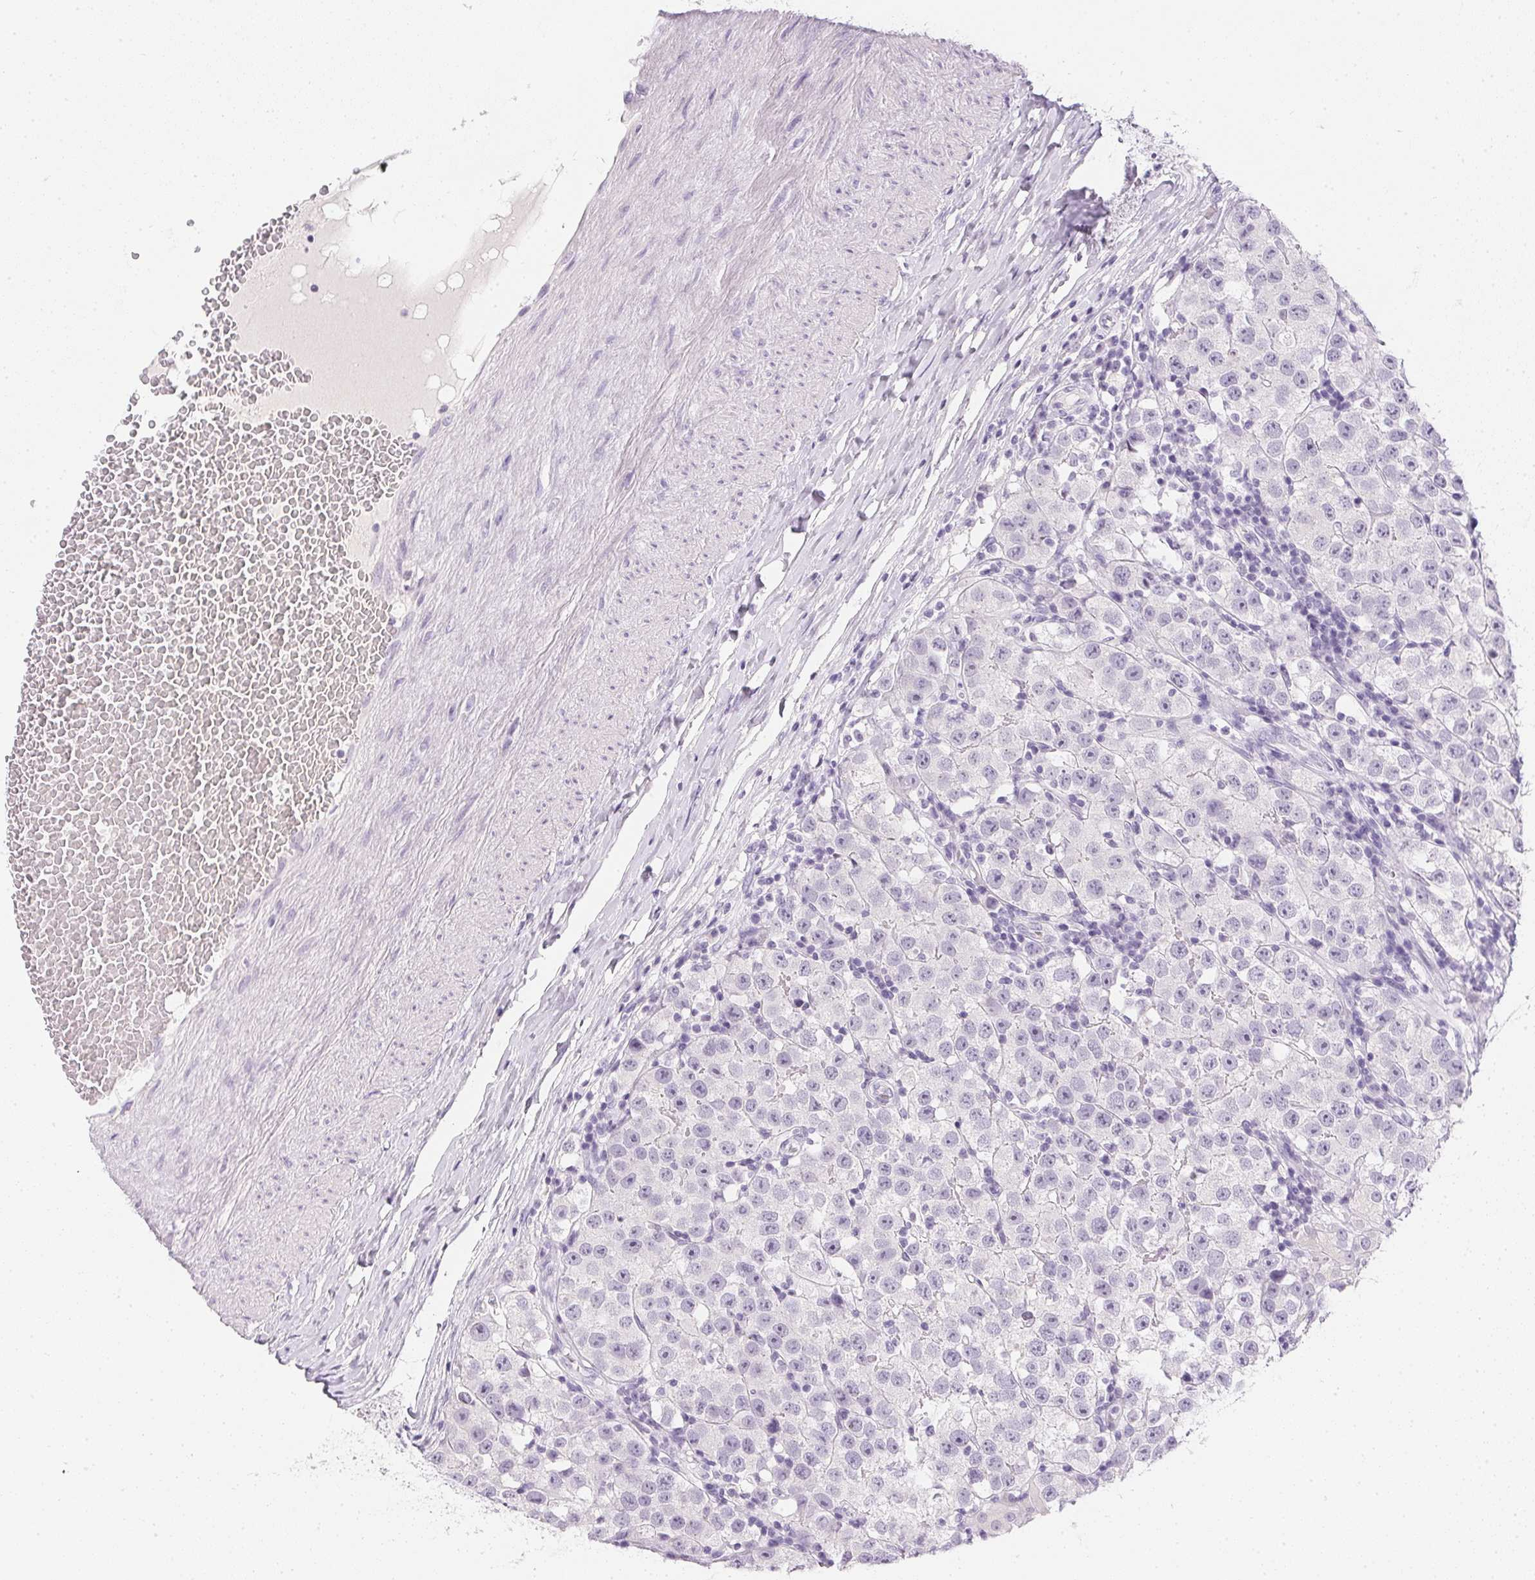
{"staining": {"intensity": "negative", "quantity": "none", "location": "none"}, "tissue": "testis cancer", "cell_type": "Tumor cells", "image_type": "cancer", "snomed": [{"axis": "morphology", "description": "Seminoma, NOS"}, {"axis": "topography", "description": "Testis"}], "caption": "DAB (3,3'-diaminobenzidine) immunohistochemical staining of human testis cancer exhibits no significant staining in tumor cells. (DAB immunohistochemistry (IHC) visualized using brightfield microscopy, high magnification).", "gene": "PPY", "patient": {"sex": "male", "age": 34}}